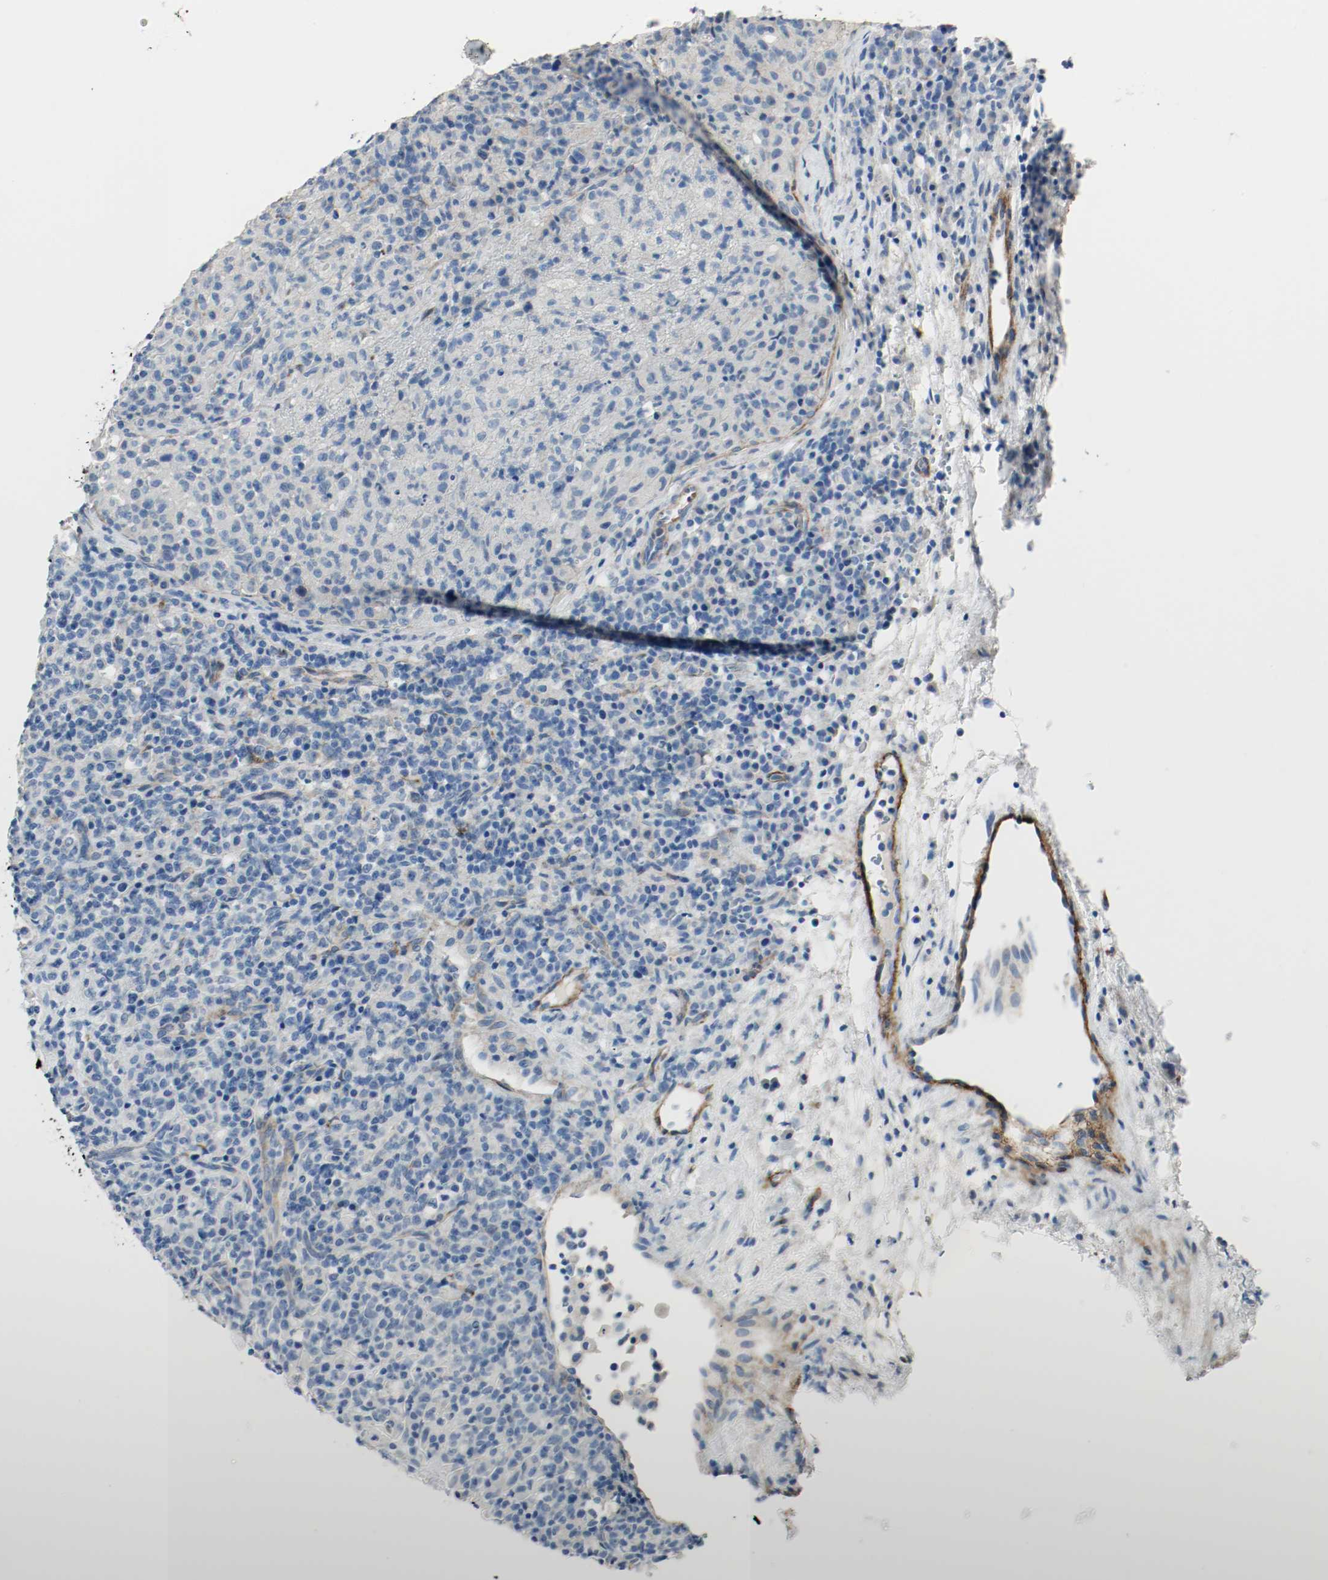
{"staining": {"intensity": "negative", "quantity": "none", "location": "none"}, "tissue": "lymphoma", "cell_type": "Tumor cells", "image_type": "cancer", "snomed": [{"axis": "morphology", "description": "Hodgkin's disease, NOS"}, {"axis": "topography", "description": "Lymph node"}], "caption": "Micrograph shows no protein positivity in tumor cells of Hodgkin's disease tissue.", "gene": "LAMB1", "patient": {"sex": "male", "age": 65}}